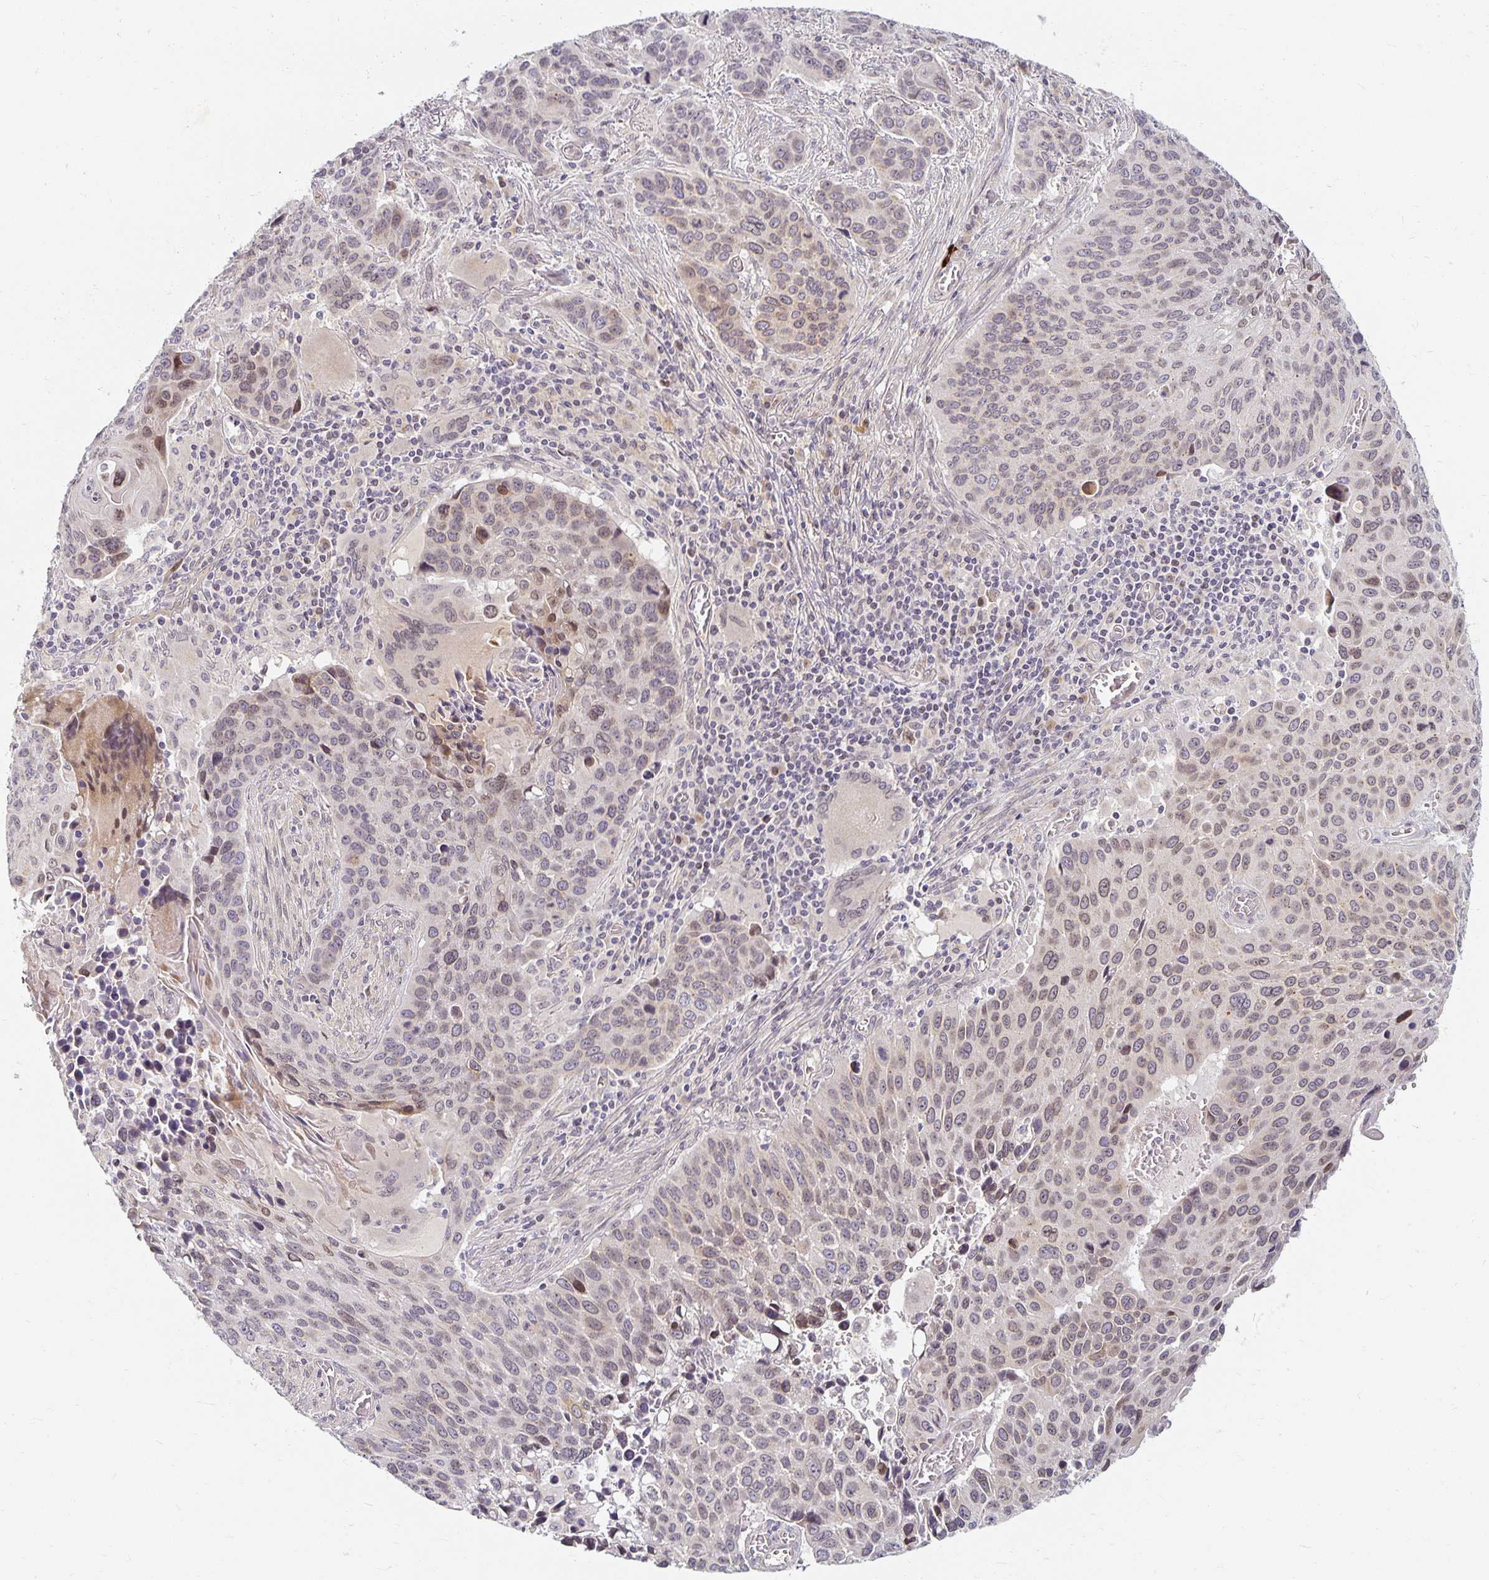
{"staining": {"intensity": "moderate", "quantity": "25%-75%", "location": "nuclear"}, "tissue": "lung cancer", "cell_type": "Tumor cells", "image_type": "cancer", "snomed": [{"axis": "morphology", "description": "Squamous cell carcinoma, NOS"}, {"axis": "topography", "description": "Lung"}], "caption": "Immunohistochemistry (IHC) micrograph of squamous cell carcinoma (lung) stained for a protein (brown), which shows medium levels of moderate nuclear positivity in about 25%-75% of tumor cells.", "gene": "EHF", "patient": {"sex": "male", "age": 68}}